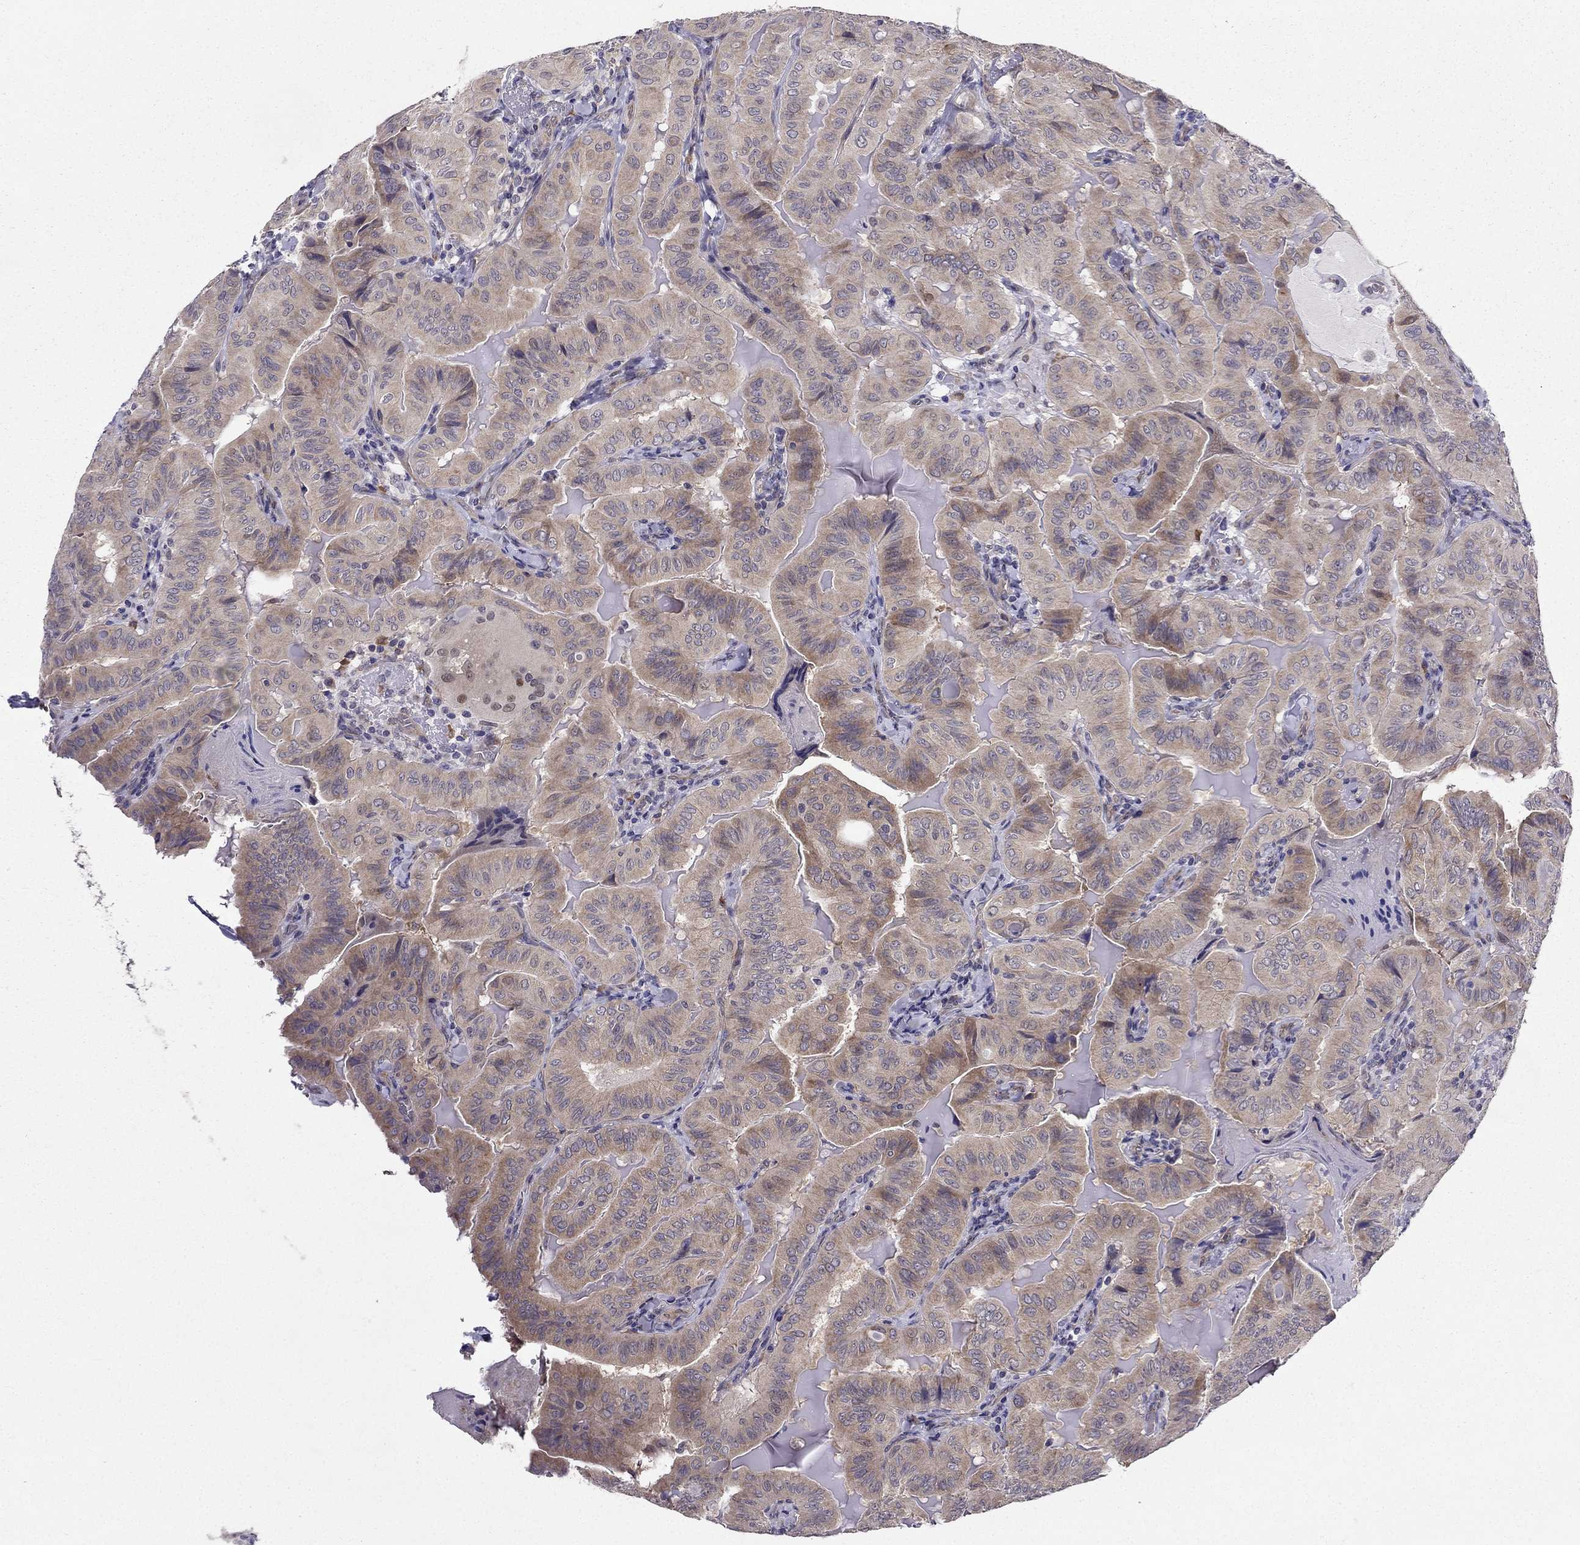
{"staining": {"intensity": "weak", "quantity": "<25%", "location": "cytoplasmic/membranous"}, "tissue": "thyroid cancer", "cell_type": "Tumor cells", "image_type": "cancer", "snomed": [{"axis": "morphology", "description": "Papillary adenocarcinoma, NOS"}, {"axis": "topography", "description": "Thyroid gland"}], "caption": "An image of thyroid papillary adenocarcinoma stained for a protein displays no brown staining in tumor cells.", "gene": "ARHGEF28", "patient": {"sex": "female", "age": 68}}